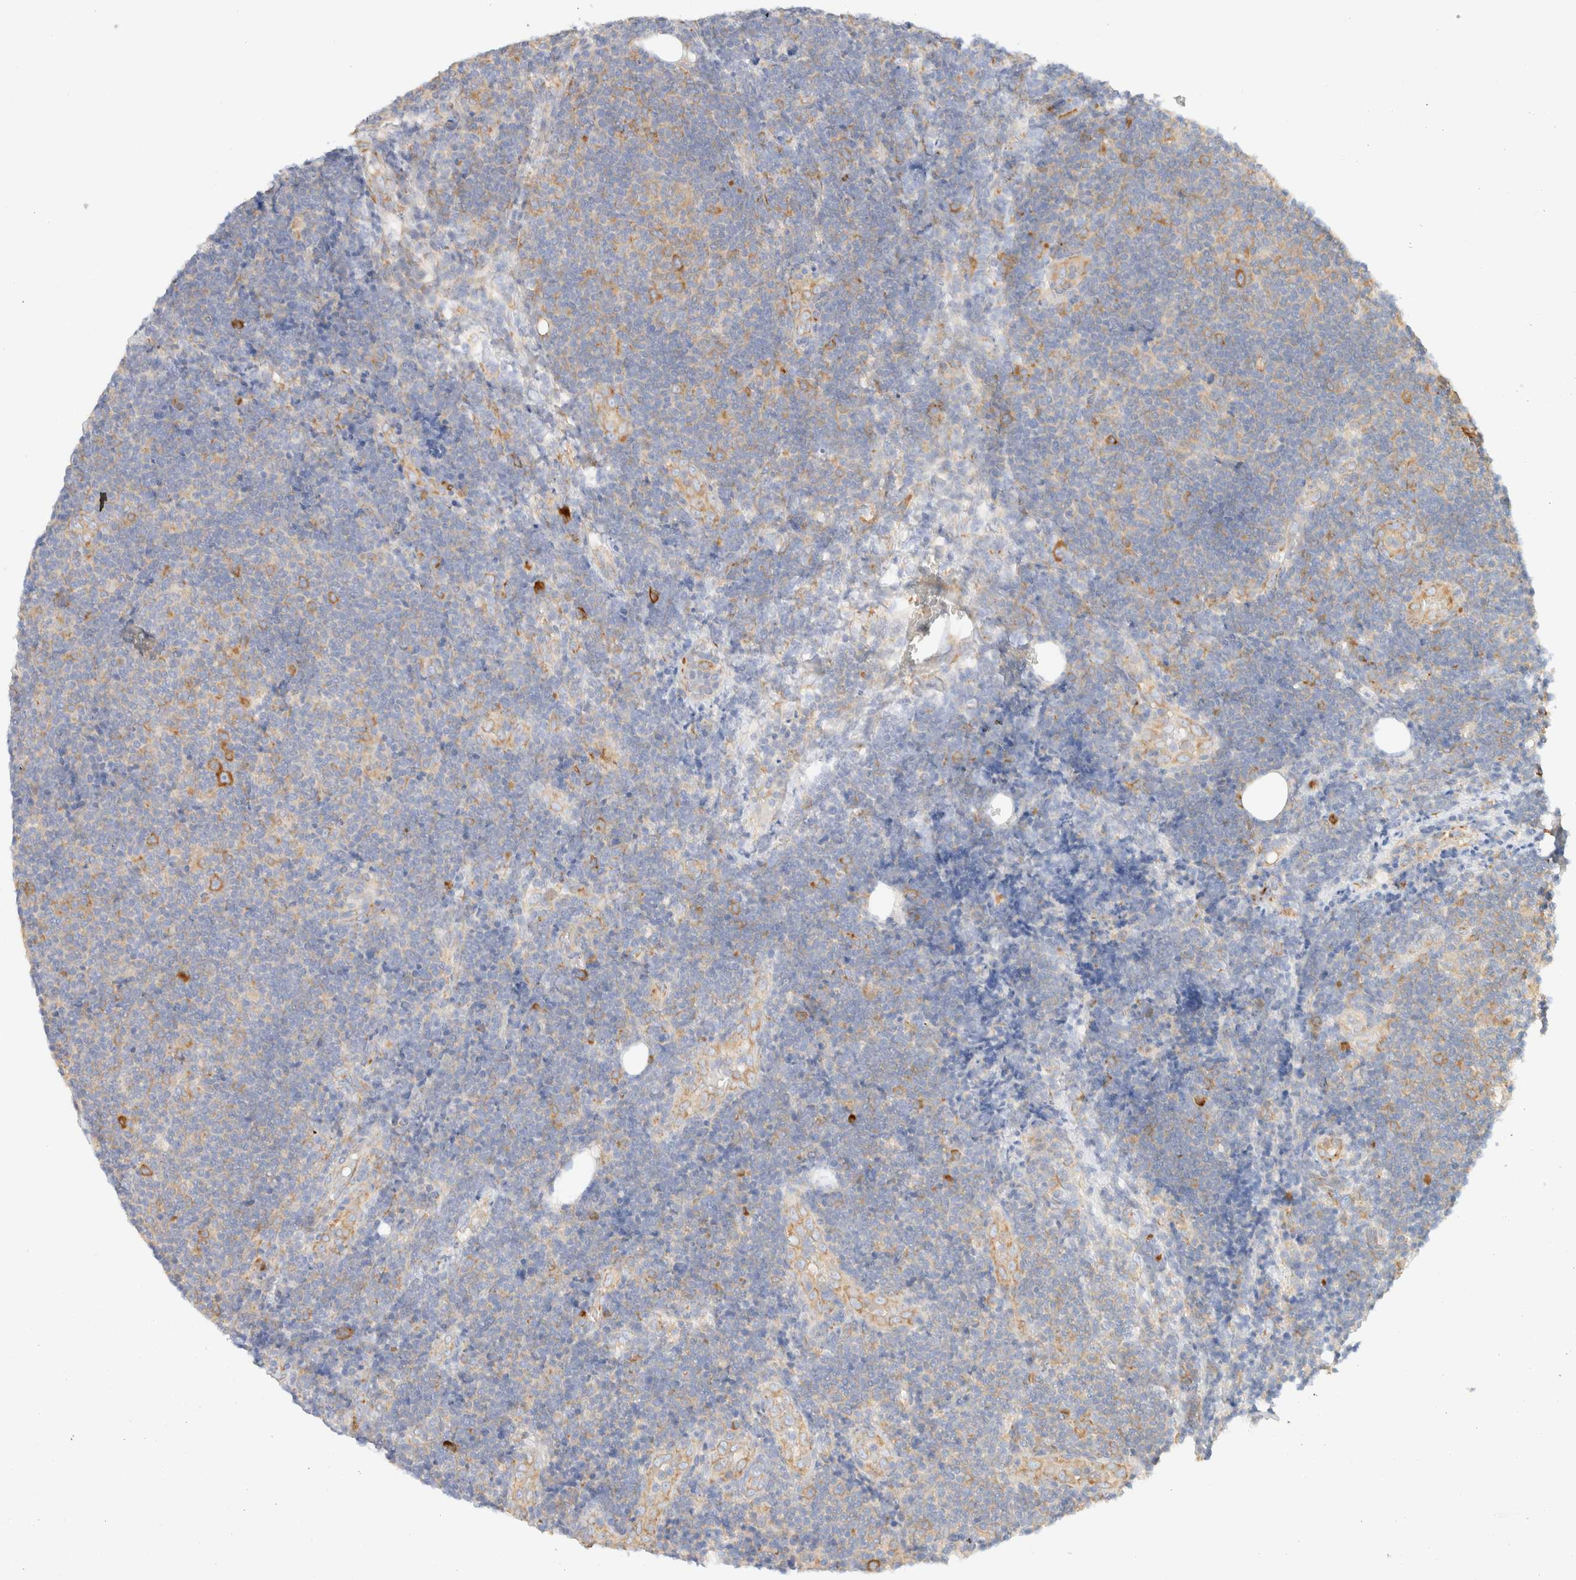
{"staining": {"intensity": "moderate", "quantity": "<25%", "location": "cytoplasmic/membranous"}, "tissue": "lymphoma", "cell_type": "Tumor cells", "image_type": "cancer", "snomed": [{"axis": "morphology", "description": "Malignant lymphoma, non-Hodgkin's type, Low grade"}, {"axis": "topography", "description": "Lymph node"}], "caption": "Human malignant lymphoma, non-Hodgkin's type (low-grade) stained with a brown dye reveals moderate cytoplasmic/membranous positive staining in approximately <25% of tumor cells.", "gene": "ZC2HC1A", "patient": {"sex": "male", "age": 83}}